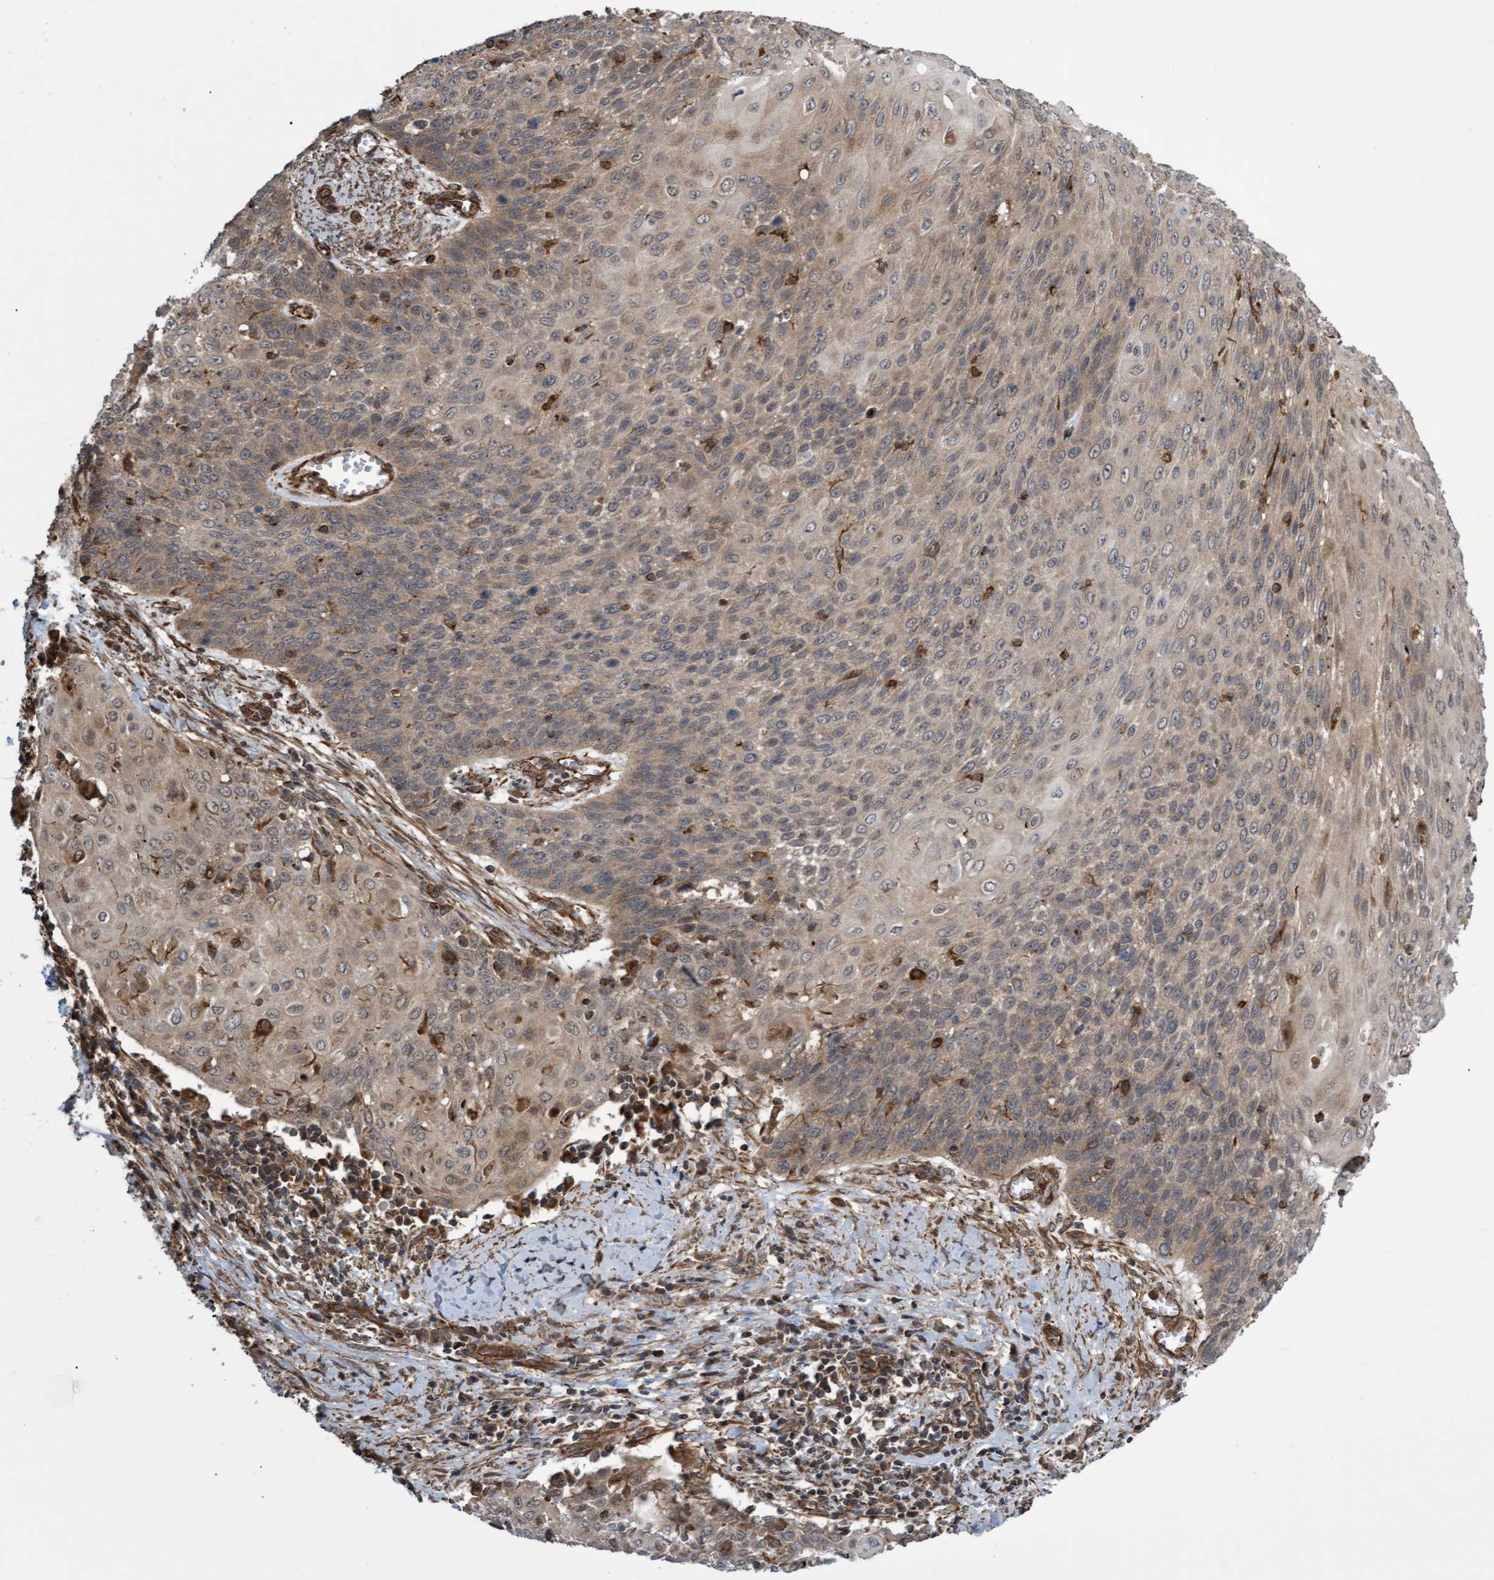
{"staining": {"intensity": "weak", "quantity": ">75%", "location": "cytoplasmic/membranous"}, "tissue": "cervical cancer", "cell_type": "Tumor cells", "image_type": "cancer", "snomed": [{"axis": "morphology", "description": "Squamous cell carcinoma, NOS"}, {"axis": "topography", "description": "Cervix"}], "caption": "Immunohistochemistry (IHC) photomicrograph of neoplastic tissue: human cervical cancer stained using immunohistochemistry (IHC) exhibits low levels of weak protein expression localized specifically in the cytoplasmic/membranous of tumor cells, appearing as a cytoplasmic/membranous brown color.", "gene": "TNFRSF10B", "patient": {"sex": "female", "age": 39}}